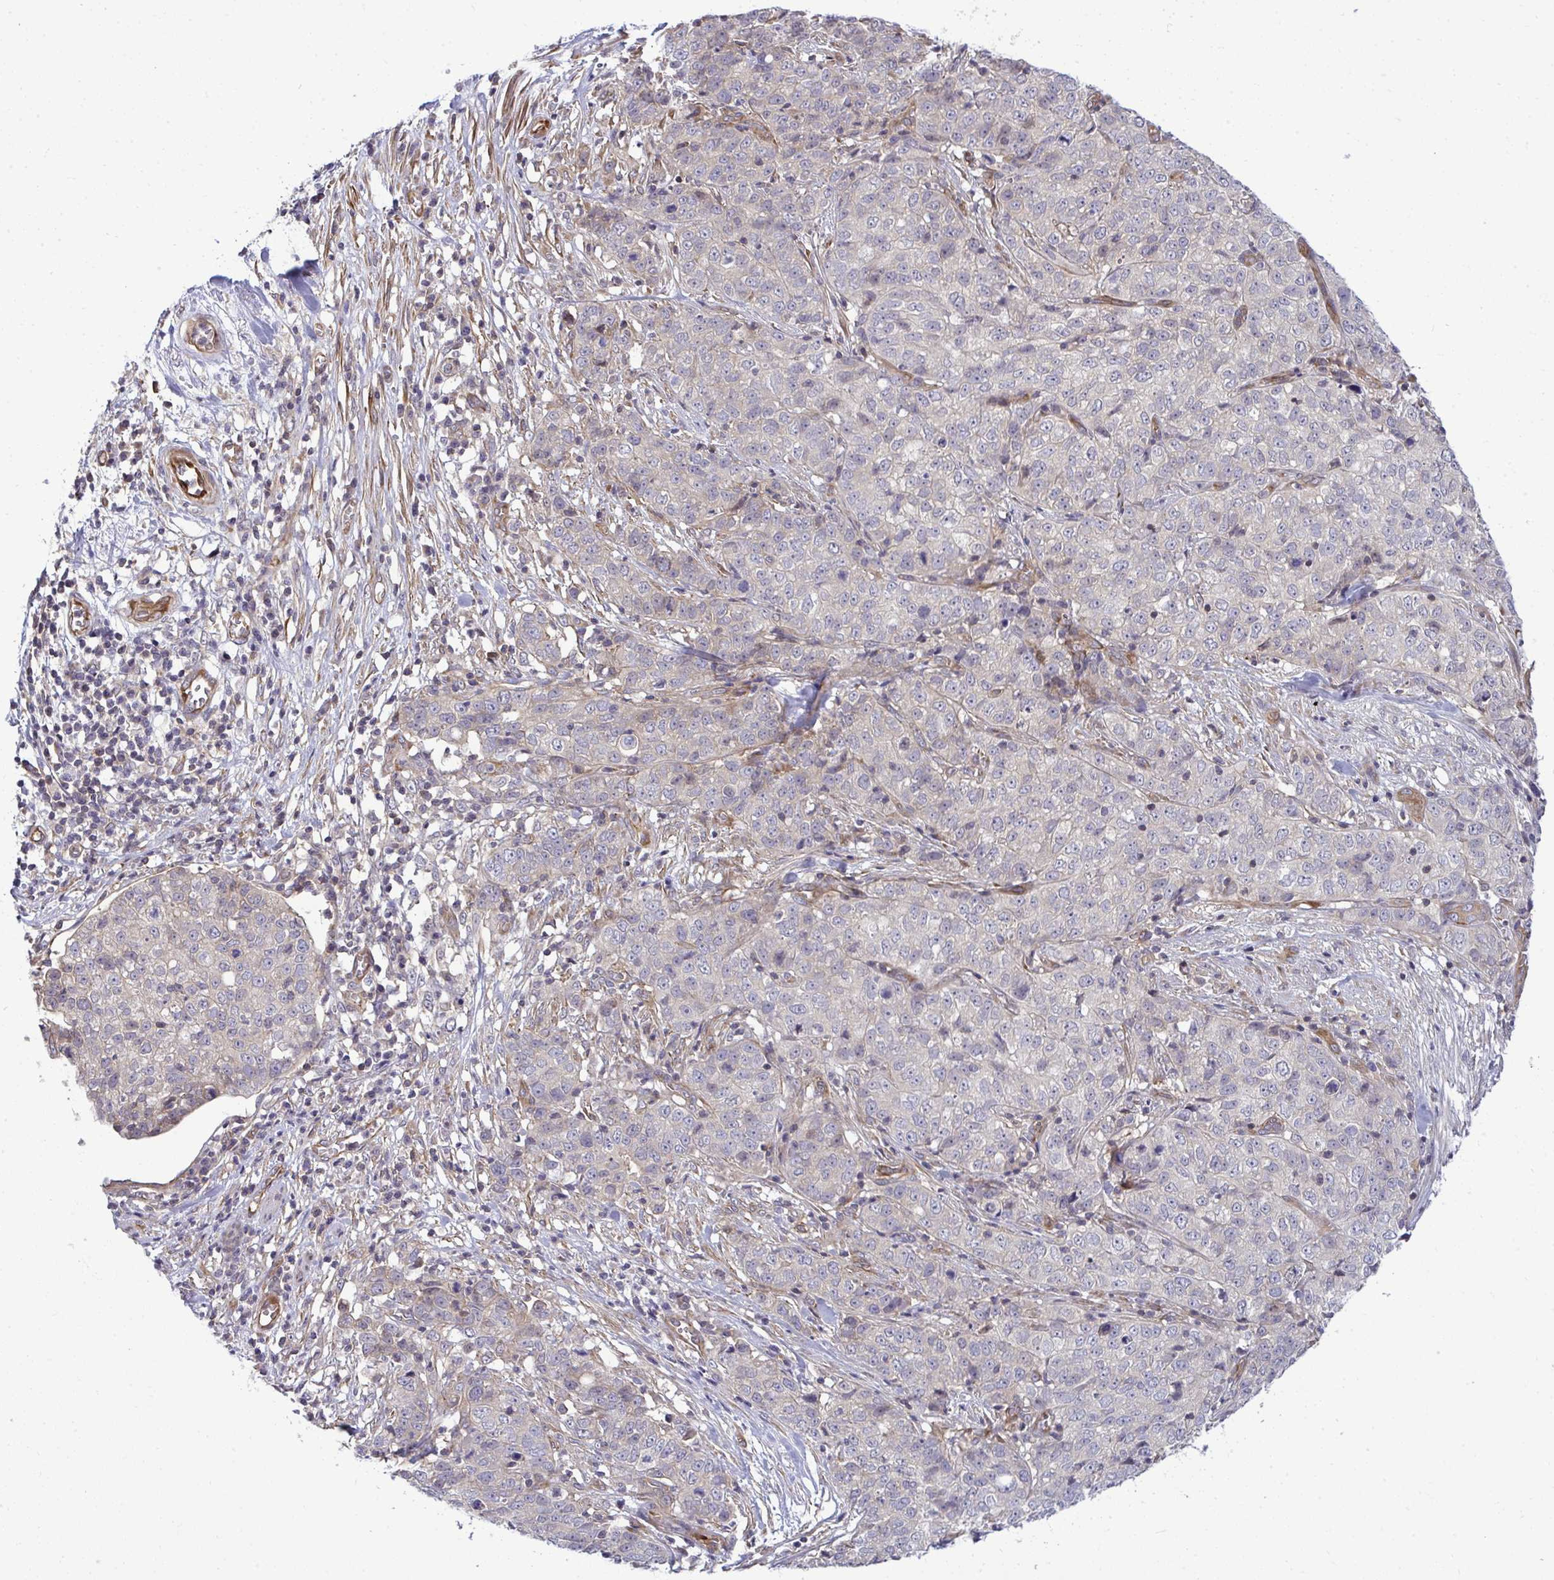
{"staining": {"intensity": "weak", "quantity": "<25%", "location": "cytoplasmic/membranous"}, "tissue": "stomach cancer", "cell_type": "Tumor cells", "image_type": "cancer", "snomed": [{"axis": "morphology", "description": "Adenocarcinoma, NOS"}, {"axis": "topography", "description": "Stomach, upper"}], "caption": "DAB (3,3'-diaminobenzidine) immunohistochemical staining of stomach cancer demonstrates no significant staining in tumor cells. (DAB (3,3'-diaminobenzidine) IHC visualized using brightfield microscopy, high magnification).", "gene": "FUT10", "patient": {"sex": "female", "age": 67}}